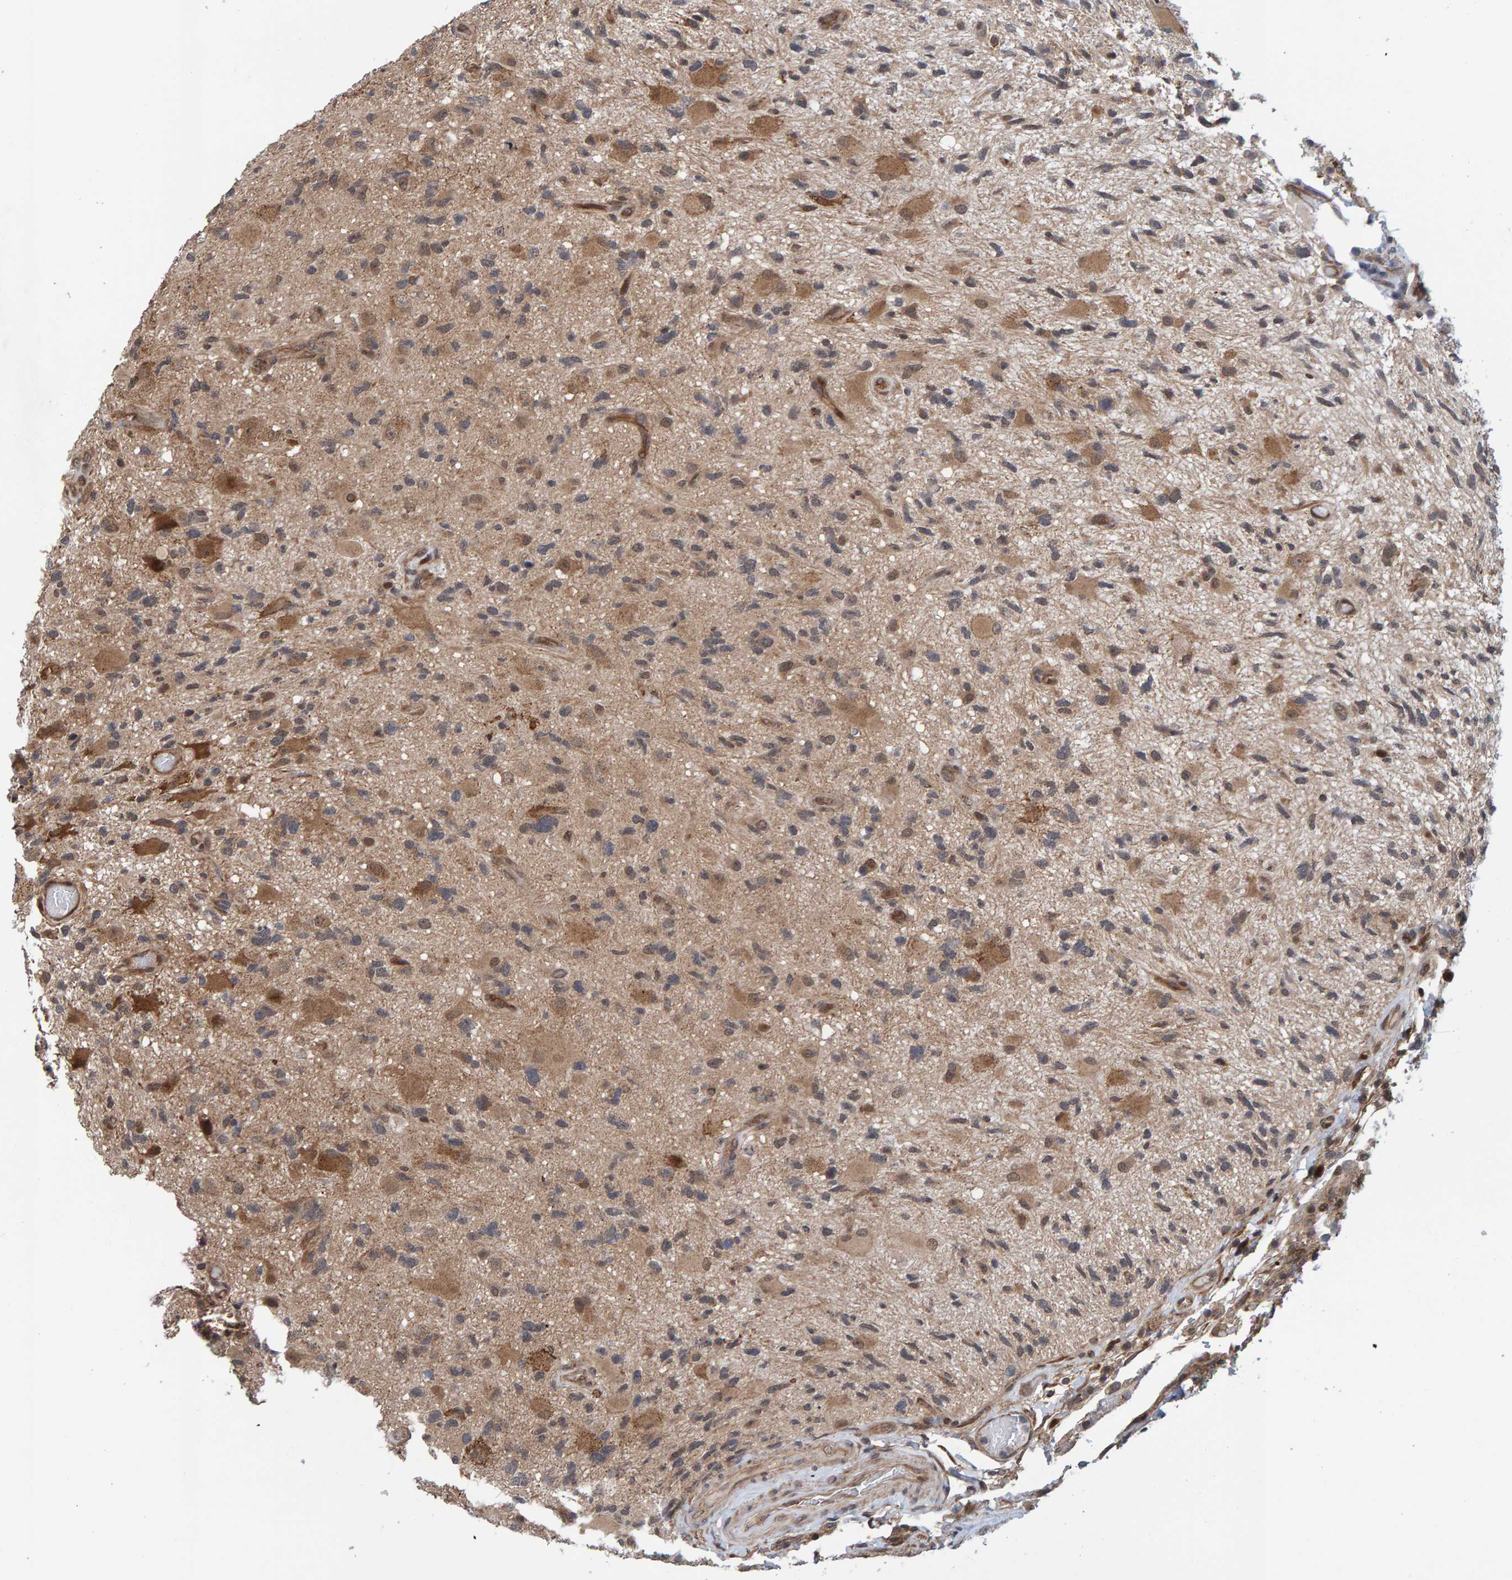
{"staining": {"intensity": "moderate", "quantity": ">75%", "location": "cytoplasmic/membranous"}, "tissue": "glioma", "cell_type": "Tumor cells", "image_type": "cancer", "snomed": [{"axis": "morphology", "description": "Glioma, malignant, High grade"}, {"axis": "topography", "description": "Brain"}], "caption": "Protein expression by IHC displays moderate cytoplasmic/membranous positivity in approximately >75% of tumor cells in high-grade glioma (malignant).", "gene": "SCRN2", "patient": {"sex": "male", "age": 33}}